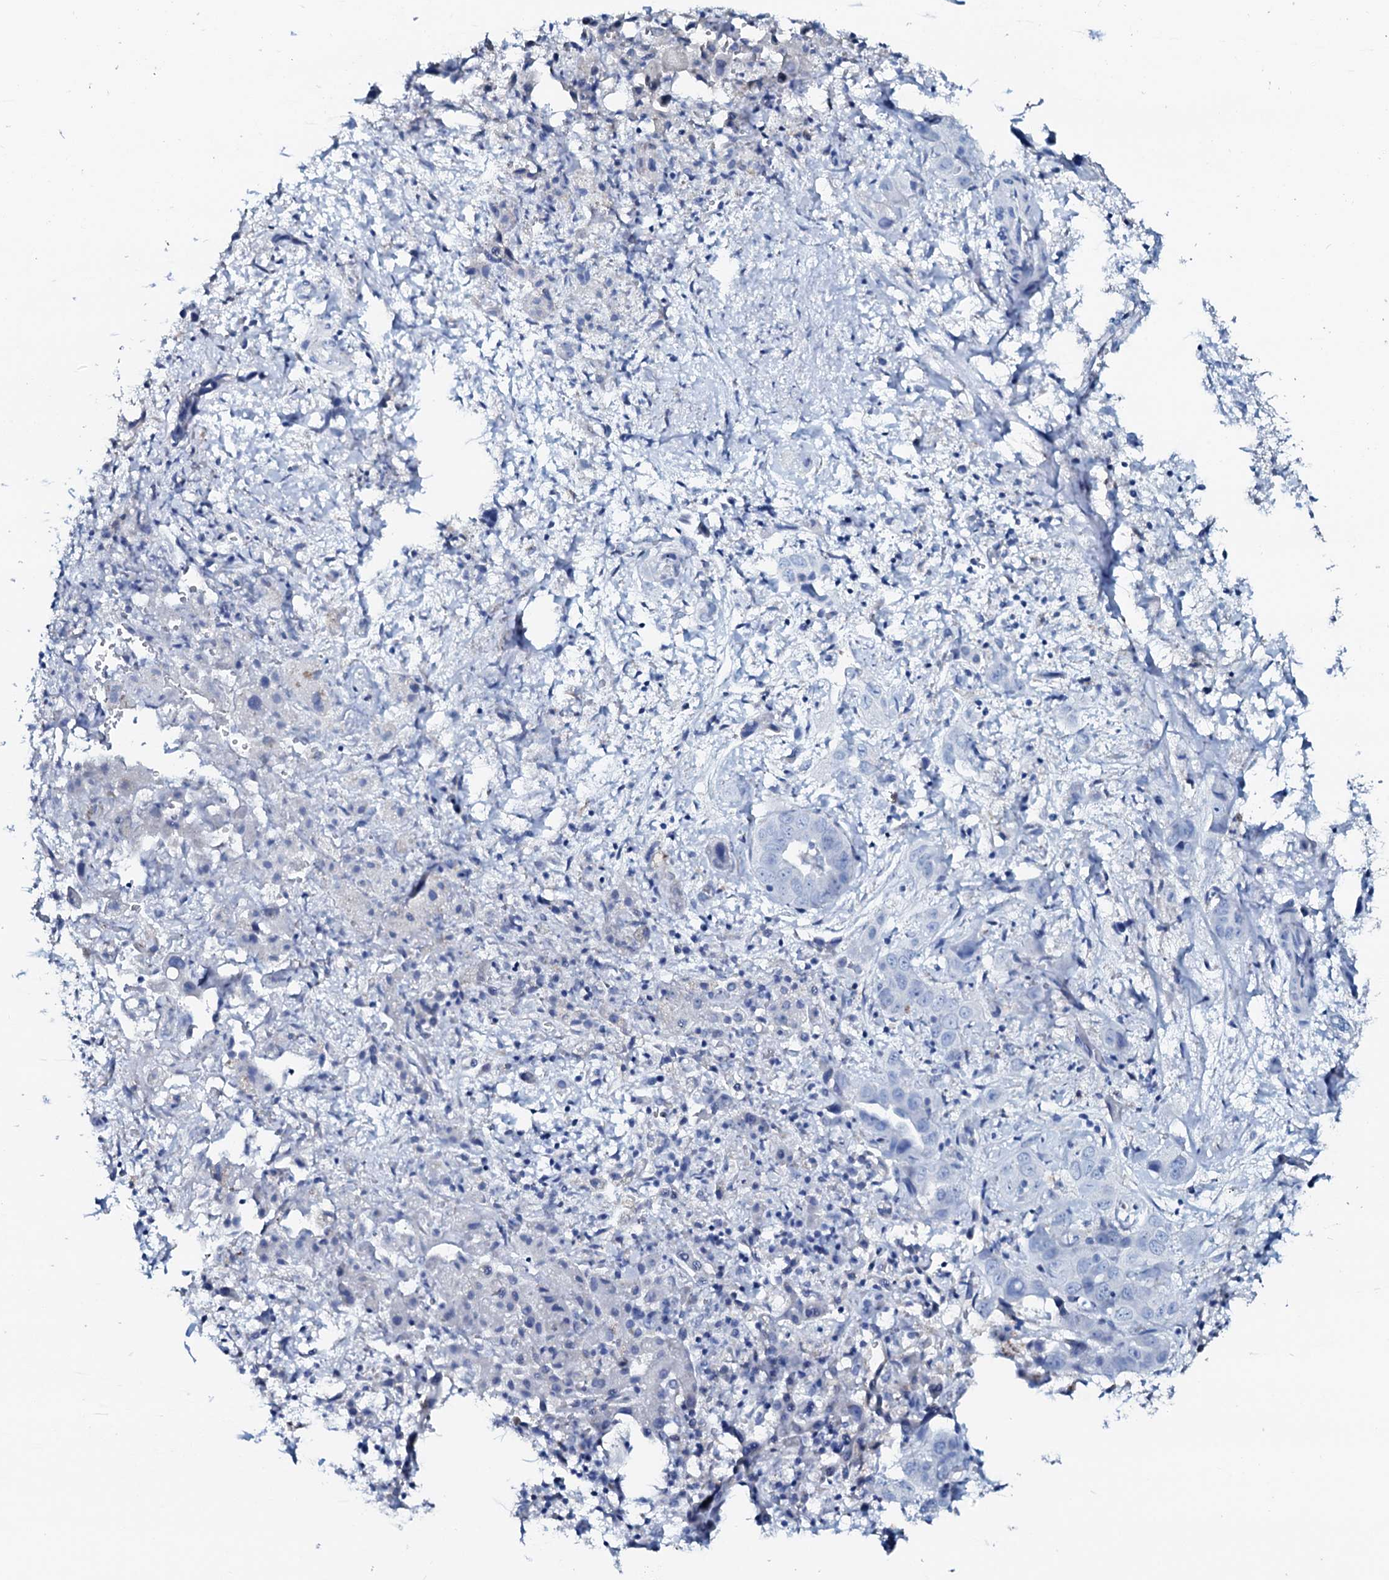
{"staining": {"intensity": "negative", "quantity": "none", "location": "none"}, "tissue": "liver cancer", "cell_type": "Tumor cells", "image_type": "cancer", "snomed": [{"axis": "morphology", "description": "Cholangiocarcinoma"}, {"axis": "topography", "description": "Liver"}], "caption": "IHC of human liver cancer (cholangiocarcinoma) exhibits no positivity in tumor cells. (IHC, brightfield microscopy, high magnification).", "gene": "AMER2", "patient": {"sex": "female", "age": 52}}